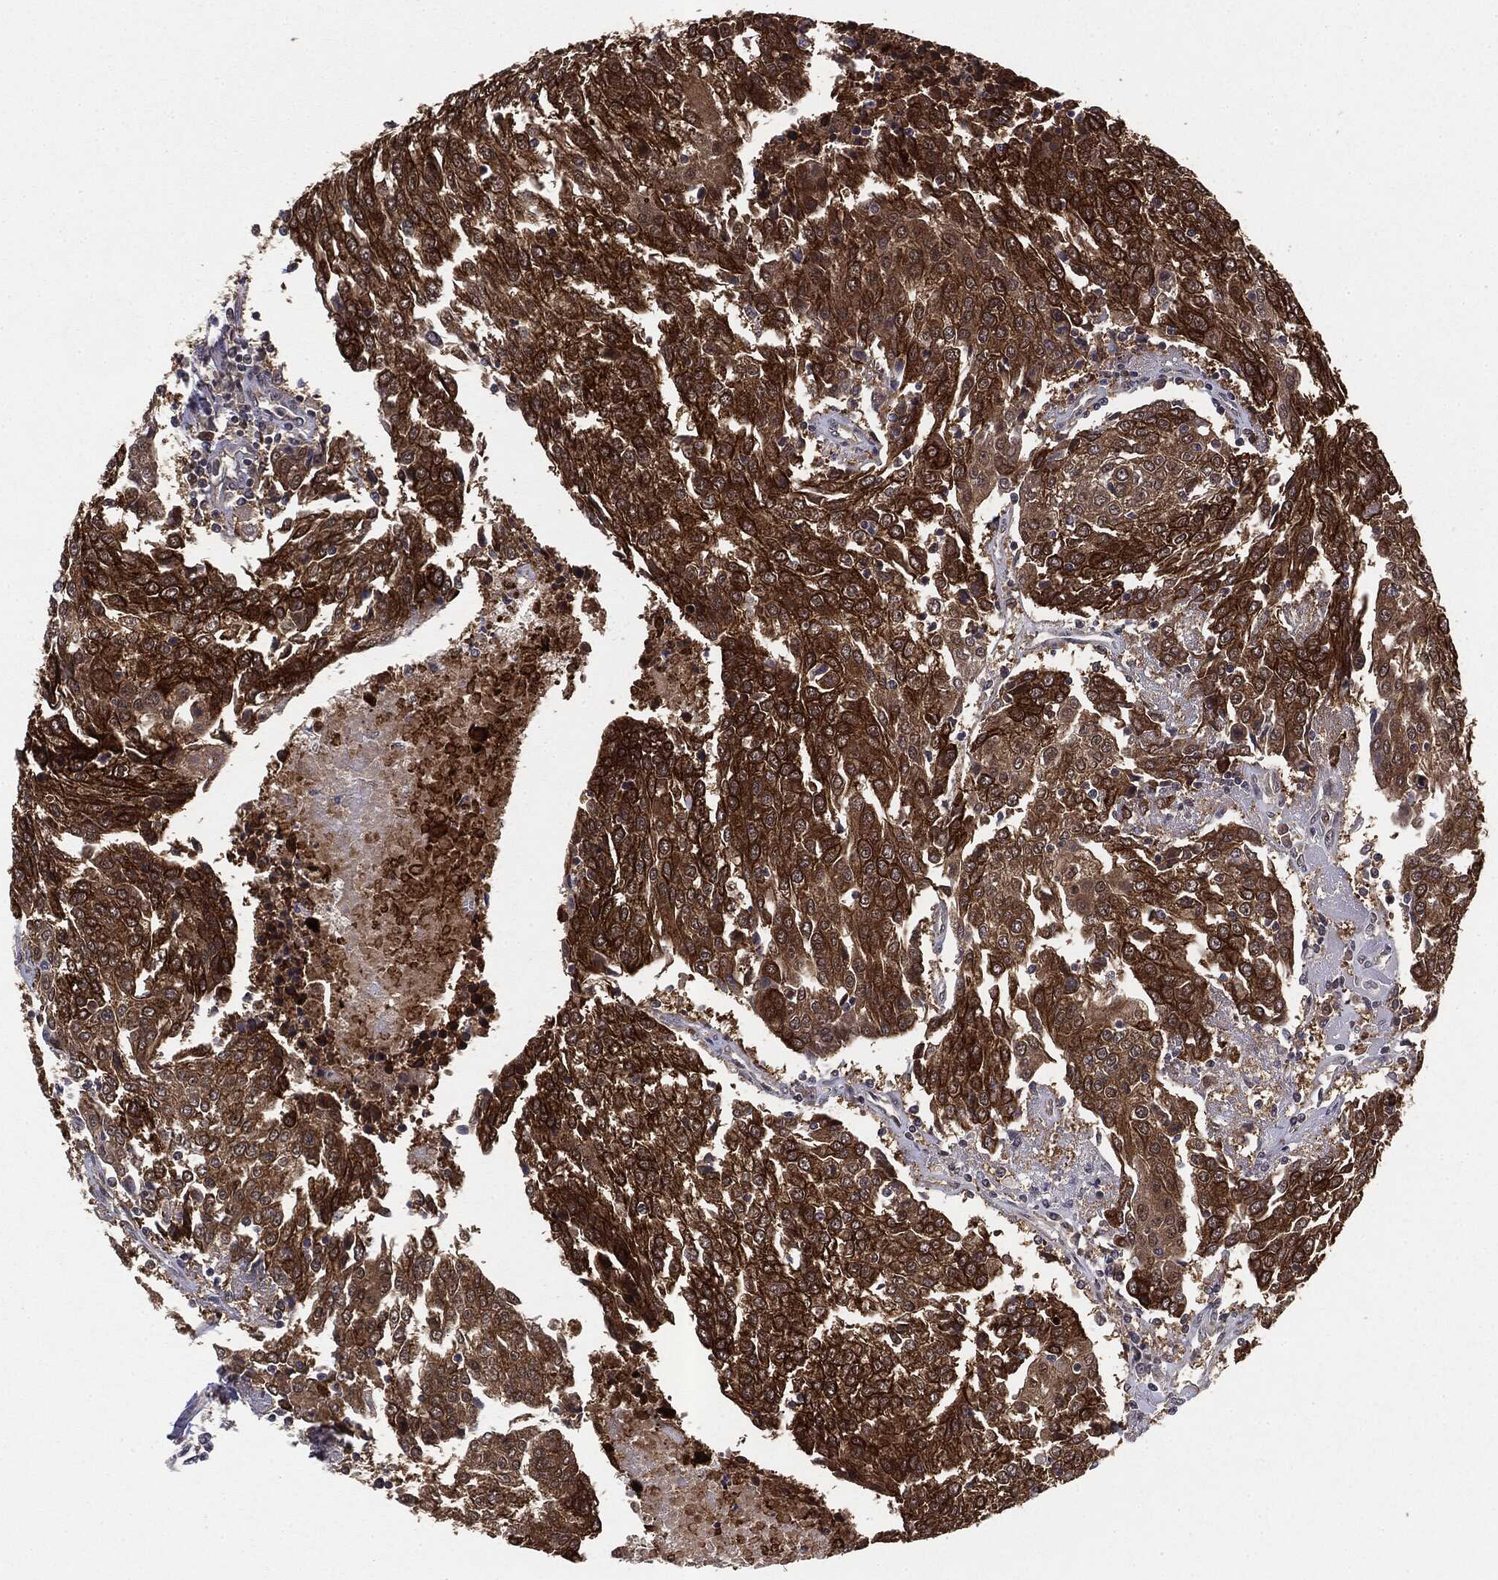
{"staining": {"intensity": "strong", "quantity": ">75%", "location": "cytoplasmic/membranous"}, "tissue": "urothelial cancer", "cell_type": "Tumor cells", "image_type": "cancer", "snomed": [{"axis": "morphology", "description": "Urothelial carcinoma, High grade"}, {"axis": "topography", "description": "Urinary bladder"}], "caption": "Tumor cells display high levels of strong cytoplasmic/membranous positivity in approximately >75% of cells in human high-grade urothelial carcinoma. (DAB = brown stain, brightfield microscopy at high magnification).", "gene": "KRT7", "patient": {"sex": "female", "age": 85}}